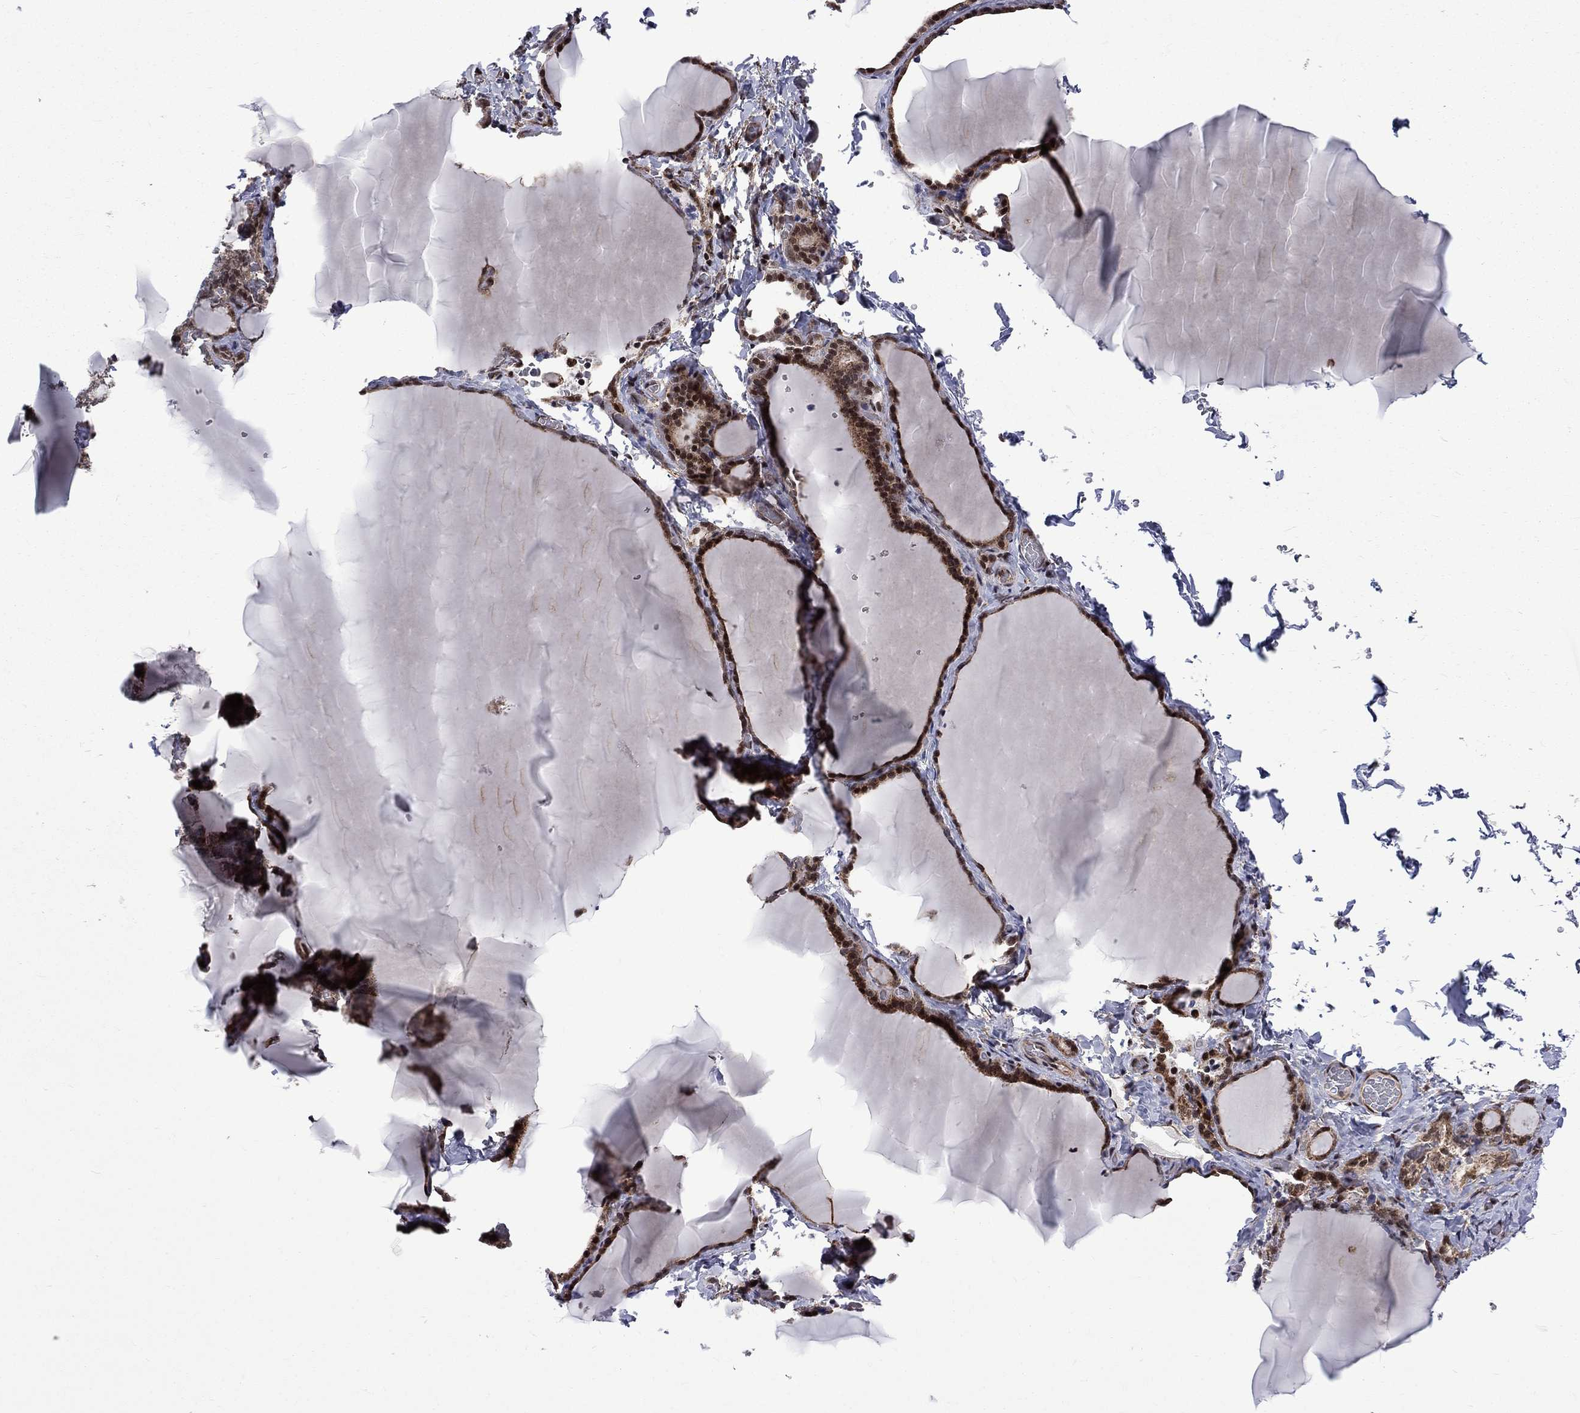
{"staining": {"intensity": "moderate", "quantity": ">75%", "location": "cytoplasmic/membranous,nuclear"}, "tissue": "thyroid gland", "cell_type": "Glandular cells", "image_type": "normal", "snomed": [{"axis": "morphology", "description": "Normal tissue, NOS"}, {"axis": "morphology", "description": "Hyperplasia, NOS"}, {"axis": "topography", "description": "Thyroid gland"}], "caption": "High-magnification brightfield microscopy of unremarkable thyroid gland stained with DAB (3,3'-diaminobenzidine) (brown) and counterstained with hematoxylin (blue). glandular cells exhibit moderate cytoplasmic/membranous,nuclear staining is seen in approximately>75% of cells.", "gene": "KPNA3", "patient": {"sex": "female", "age": 27}}